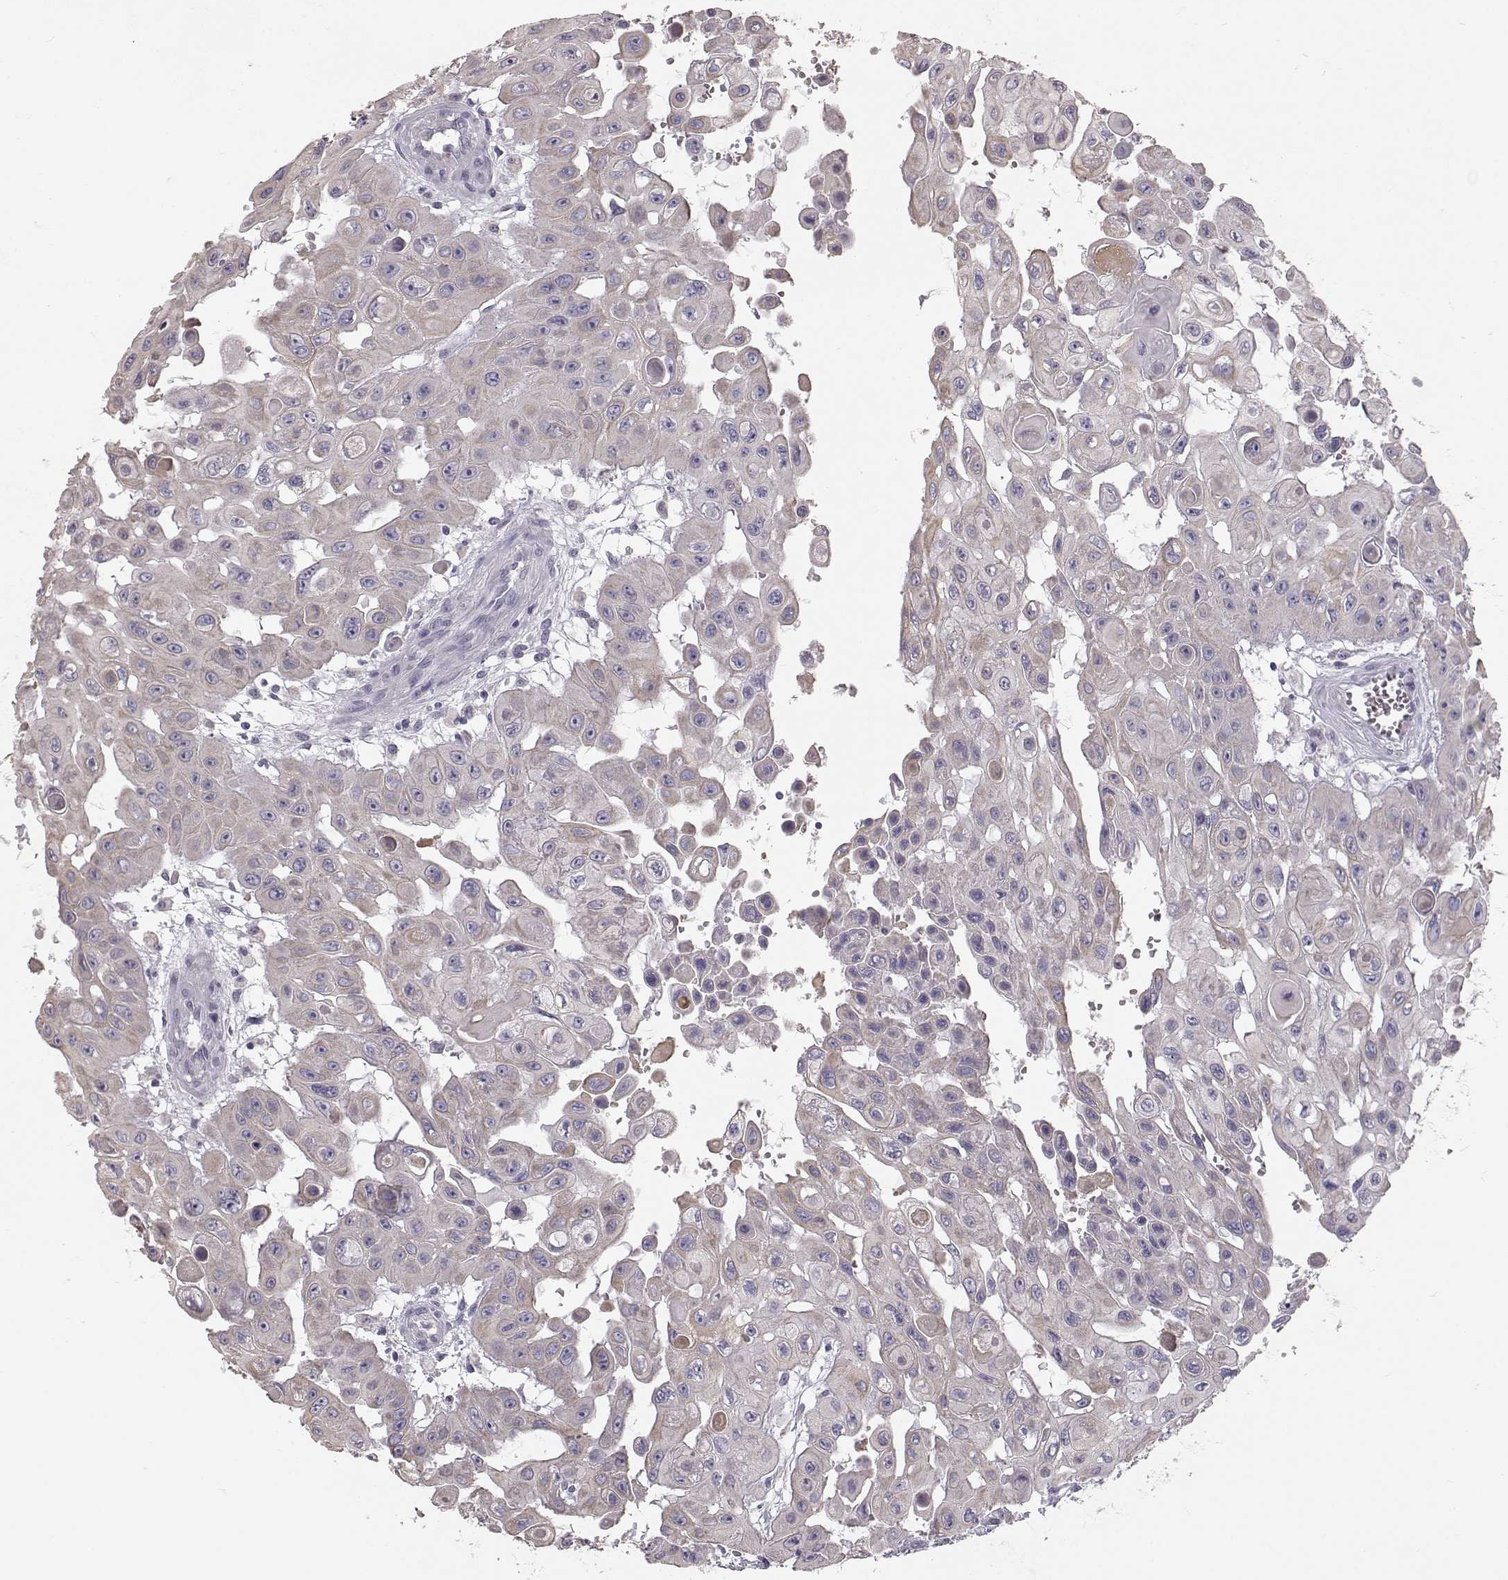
{"staining": {"intensity": "weak", "quantity": "<25%", "location": "cytoplasmic/membranous"}, "tissue": "head and neck cancer", "cell_type": "Tumor cells", "image_type": "cancer", "snomed": [{"axis": "morphology", "description": "Adenocarcinoma, NOS"}, {"axis": "topography", "description": "Head-Neck"}], "caption": "This micrograph is of head and neck adenocarcinoma stained with immunohistochemistry to label a protein in brown with the nuclei are counter-stained blue. There is no staining in tumor cells.", "gene": "KRT33A", "patient": {"sex": "male", "age": 73}}